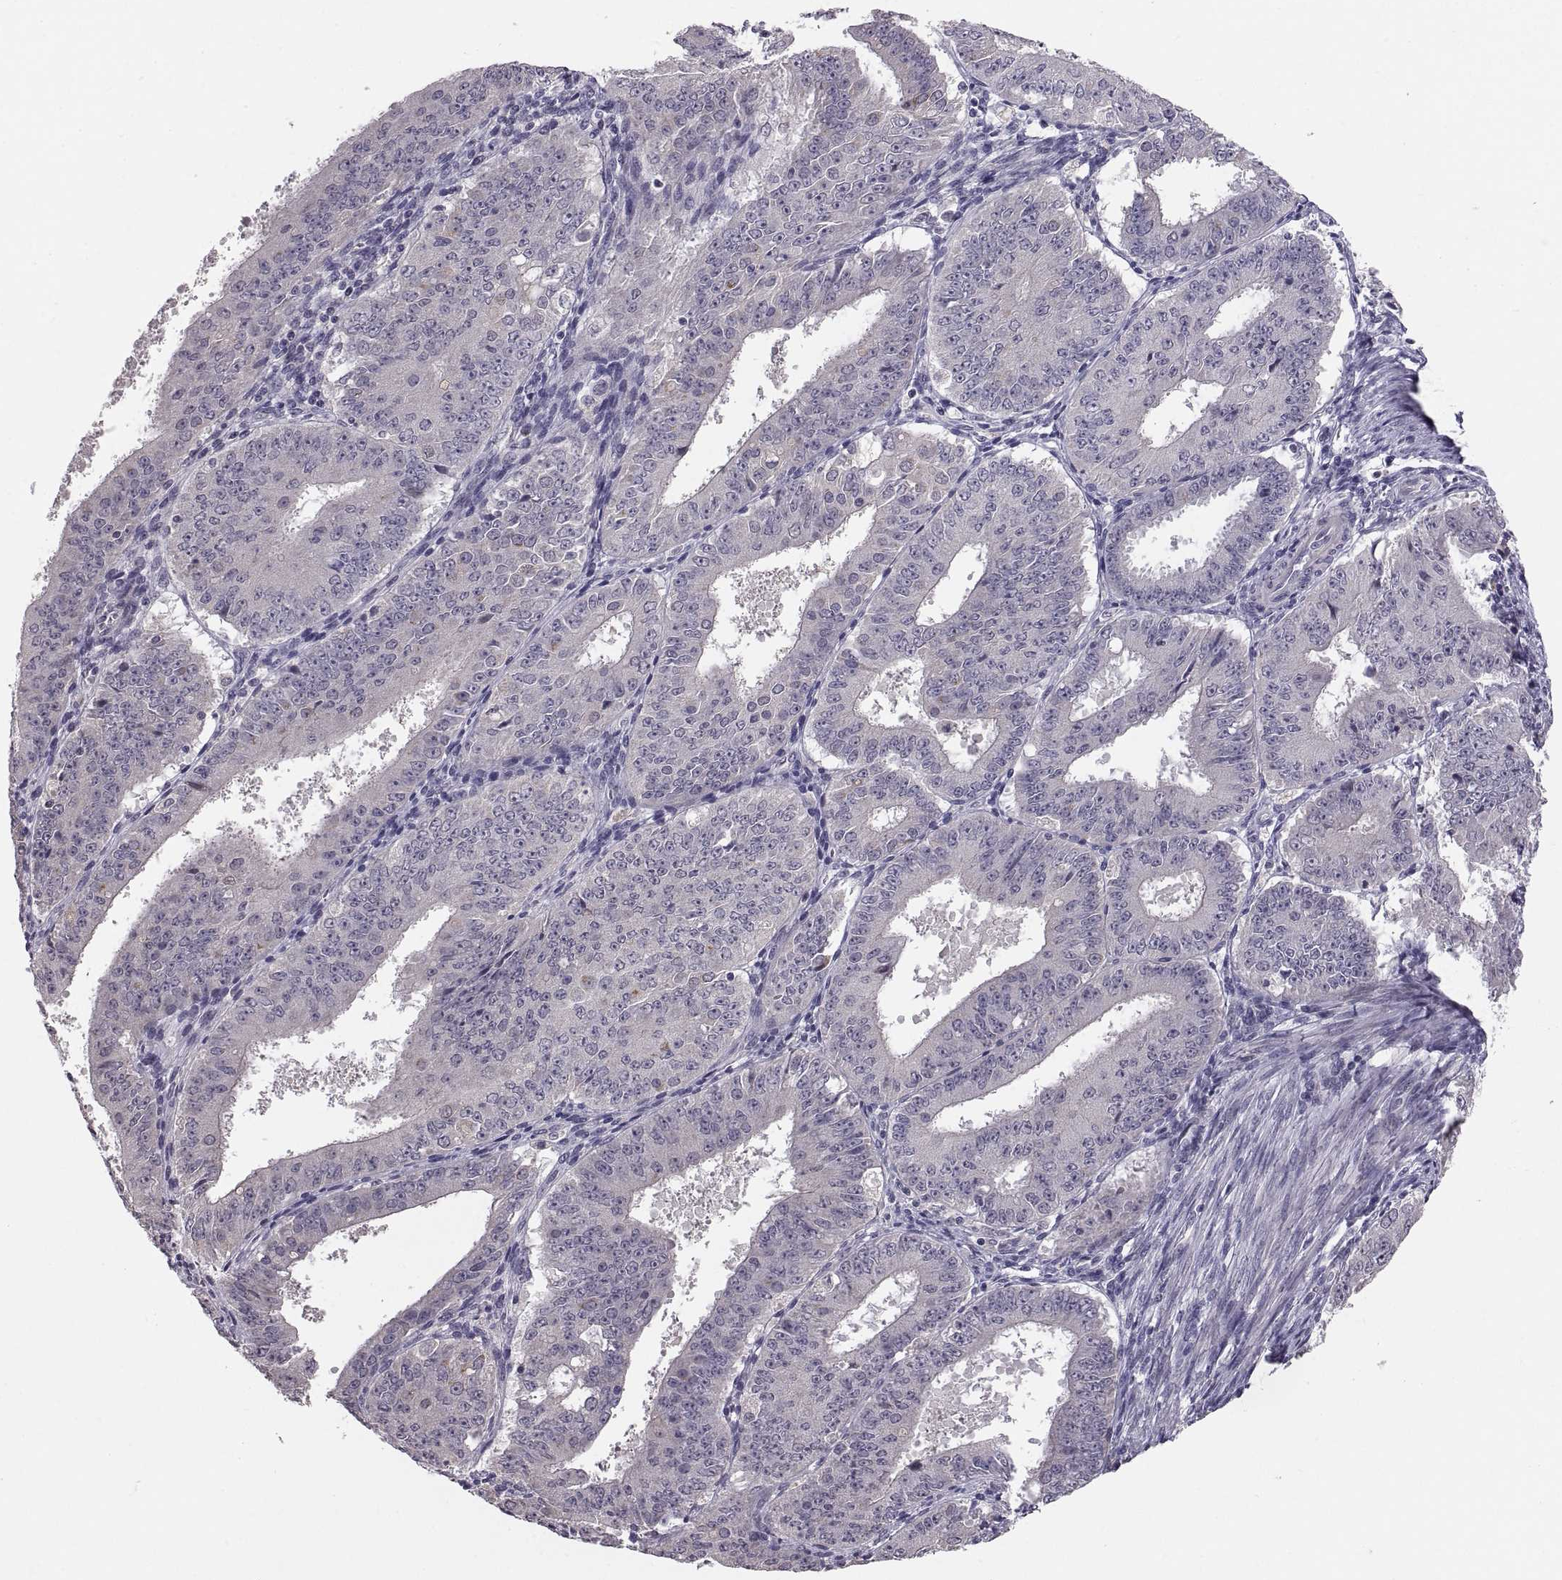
{"staining": {"intensity": "negative", "quantity": "none", "location": "none"}, "tissue": "ovarian cancer", "cell_type": "Tumor cells", "image_type": "cancer", "snomed": [{"axis": "morphology", "description": "Carcinoma, endometroid"}, {"axis": "topography", "description": "Ovary"}], "caption": "Protein analysis of ovarian endometroid carcinoma shows no significant staining in tumor cells. (Stains: DAB (3,3'-diaminobenzidine) immunohistochemistry (IHC) with hematoxylin counter stain, Microscopy: brightfield microscopy at high magnification).", "gene": "PAX2", "patient": {"sex": "female", "age": 42}}